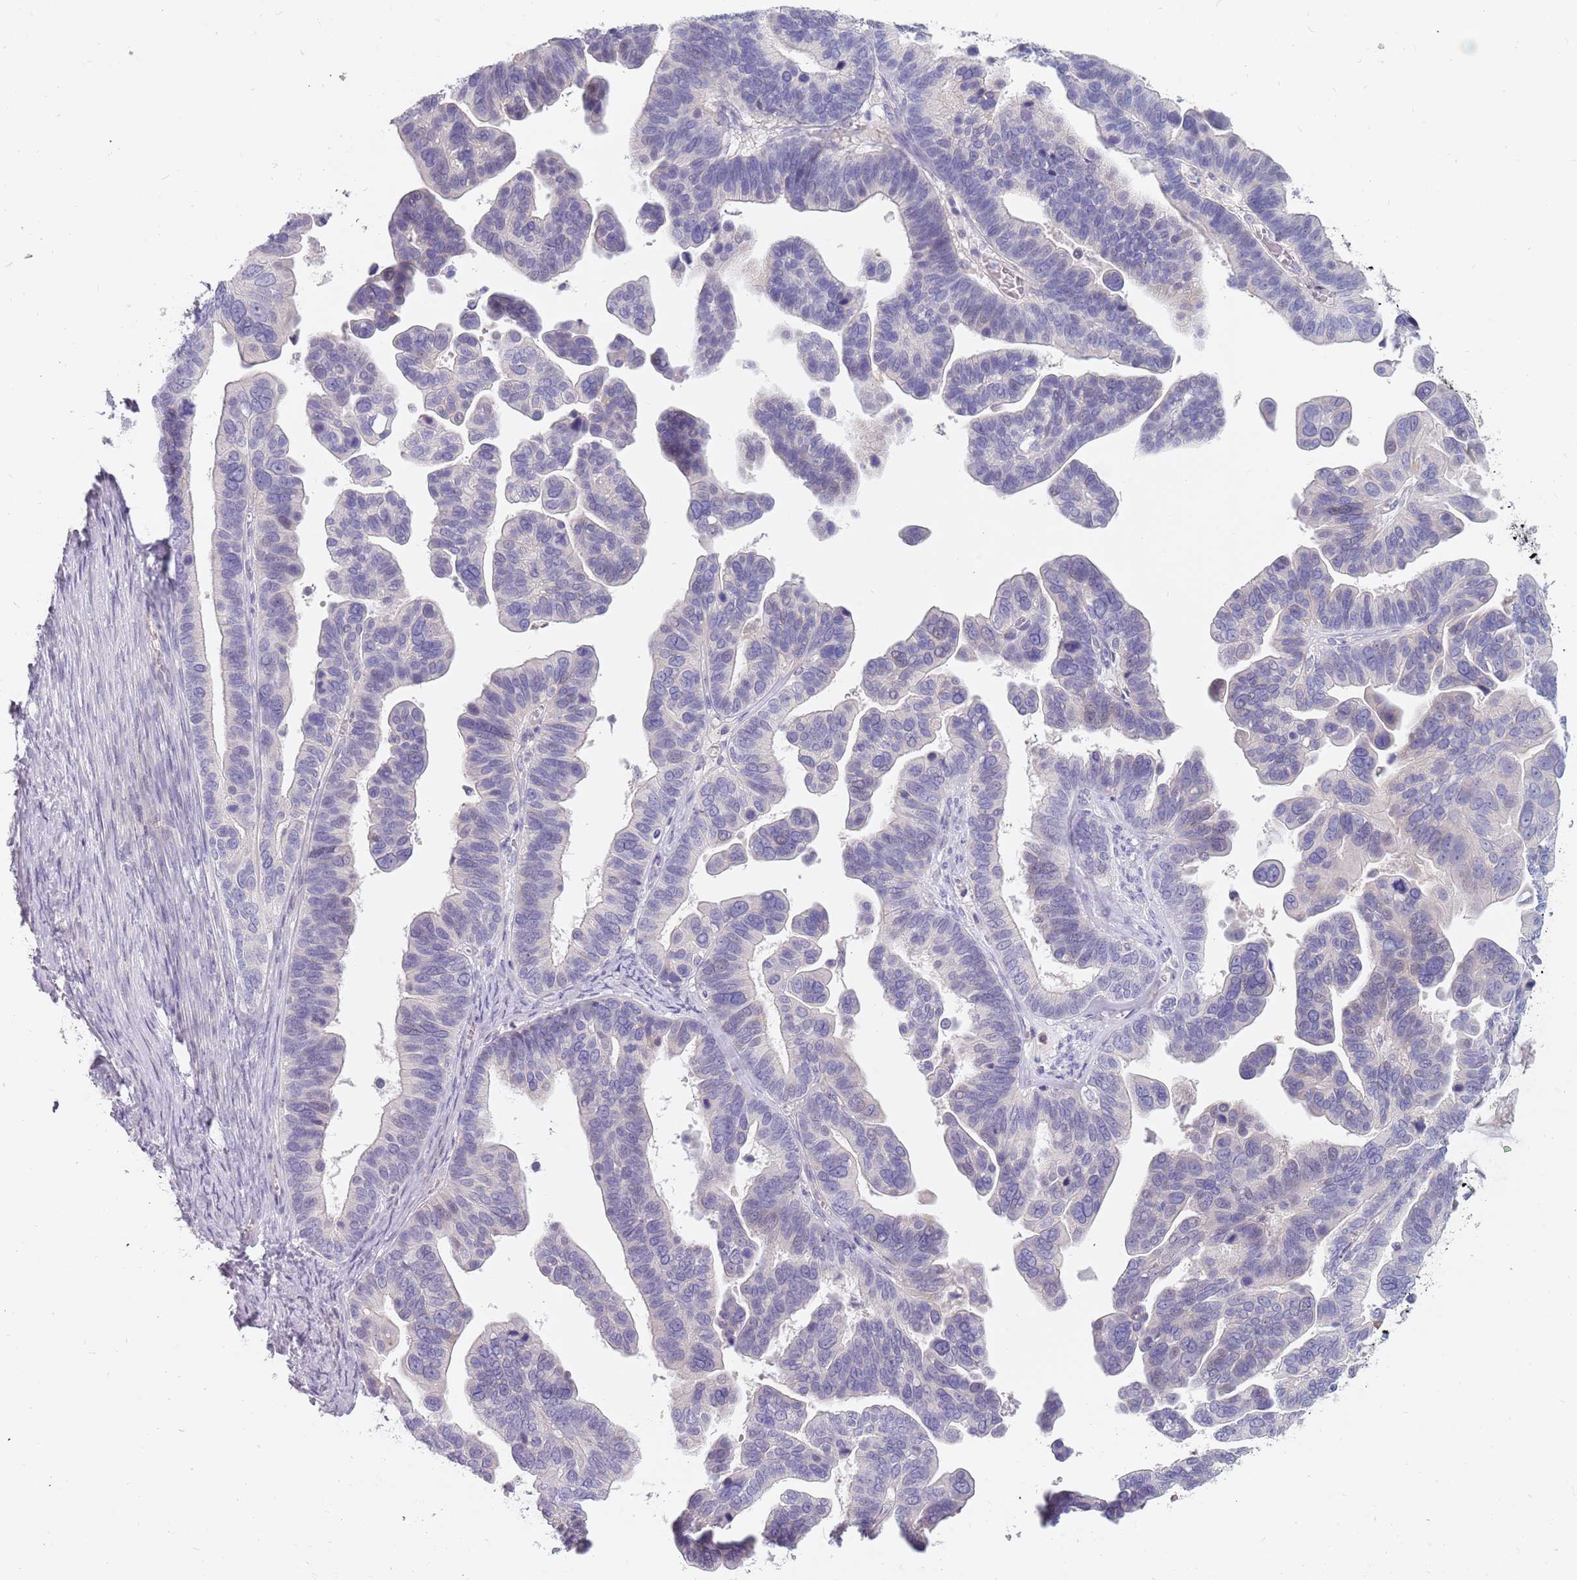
{"staining": {"intensity": "negative", "quantity": "none", "location": "none"}, "tissue": "ovarian cancer", "cell_type": "Tumor cells", "image_type": "cancer", "snomed": [{"axis": "morphology", "description": "Cystadenocarcinoma, serous, NOS"}, {"axis": "topography", "description": "Ovary"}], "caption": "Immunohistochemistry (IHC) histopathology image of neoplastic tissue: human ovarian serous cystadenocarcinoma stained with DAB demonstrates no significant protein staining in tumor cells.", "gene": "DDX4", "patient": {"sex": "female", "age": 56}}